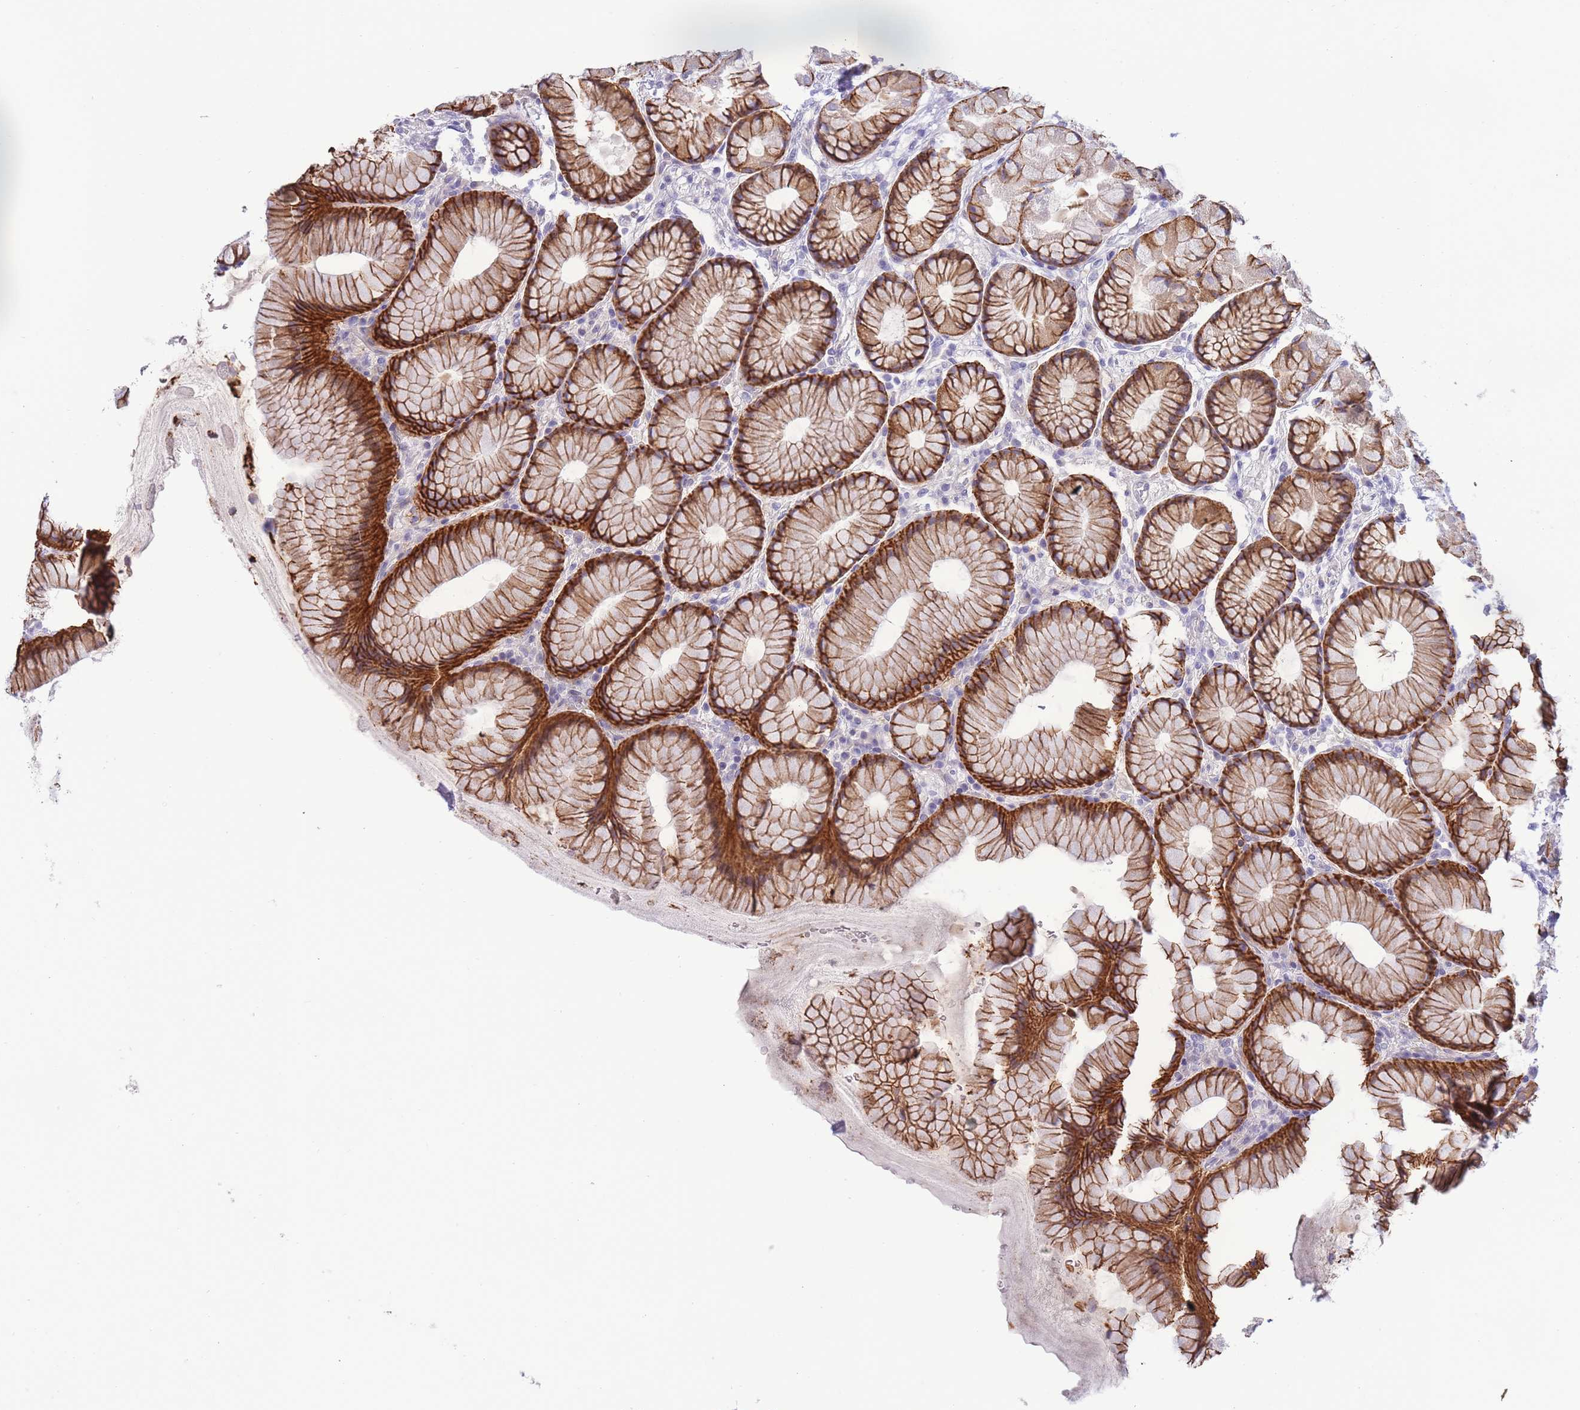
{"staining": {"intensity": "strong", "quantity": "25%-75%", "location": "cytoplasmic/membranous"}, "tissue": "stomach", "cell_type": "Glandular cells", "image_type": "normal", "snomed": [{"axis": "morphology", "description": "Normal tissue, NOS"}, {"axis": "topography", "description": "Stomach"}], "caption": "Unremarkable stomach shows strong cytoplasmic/membranous expression in about 25%-75% of glandular cells.", "gene": "PRR23A", "patient": {"sex": "male", "age": 57}}